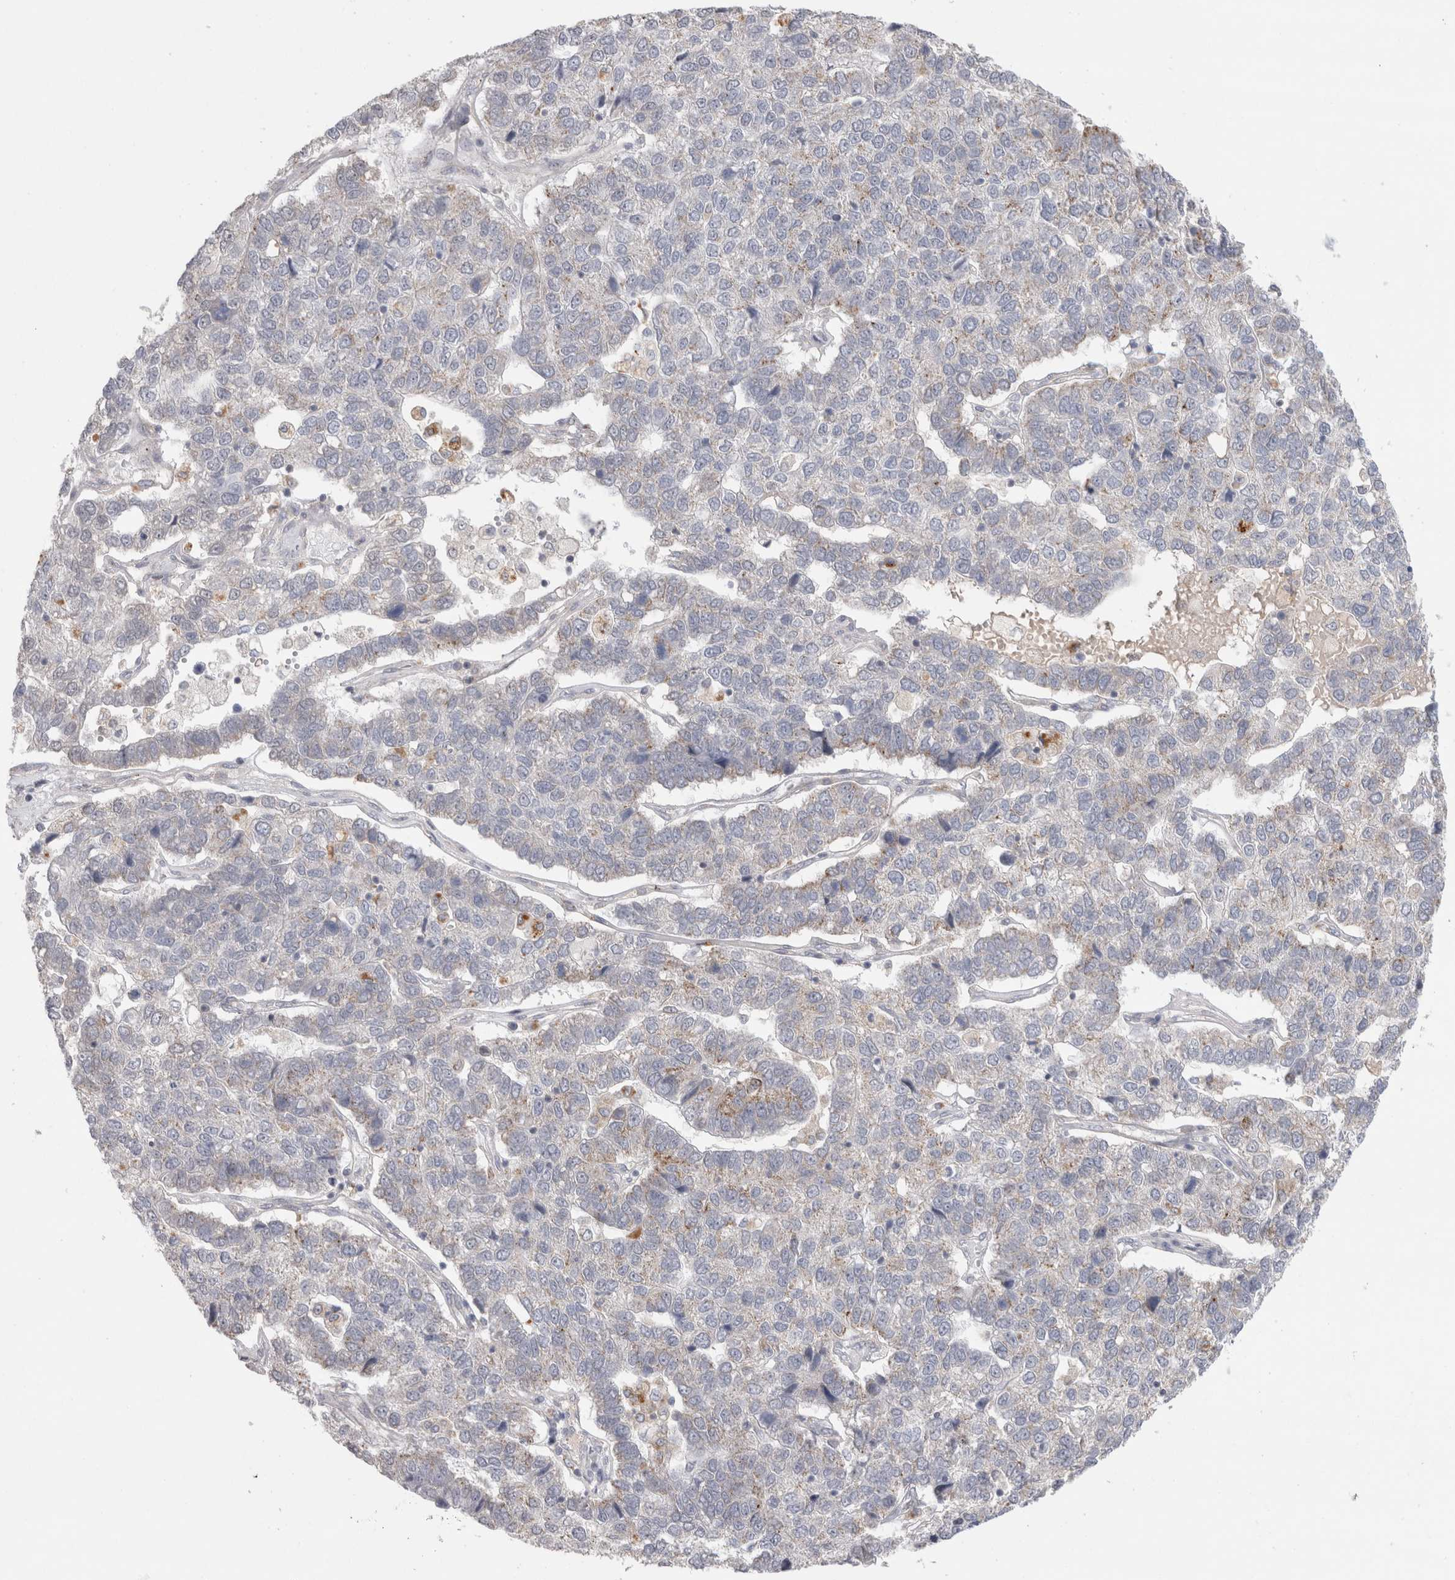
{"staining": {"intensity": "weak", "quantity": "<25%", "location": "cytoplasmic/membranous"}, "tissue": "pancreatic cancer", "cell_type": "Tumor cells", "image_type": "cancer", "snomed": [{"axis": "morphology", "description": "Adenocarcinoma, NOS"}, {"axis": "topography", "description": "Pancreas"}], "caption": "Immunohistochemistry (IHC) of human pancreatic adenocarcinoma reveals no positivity in tumor cells. (DAB (3,3'-diaminobenzidine) immunohistochemistry, high magnification).", "gene": "GAA", "patient": {"sex": "female", "age": 61}}